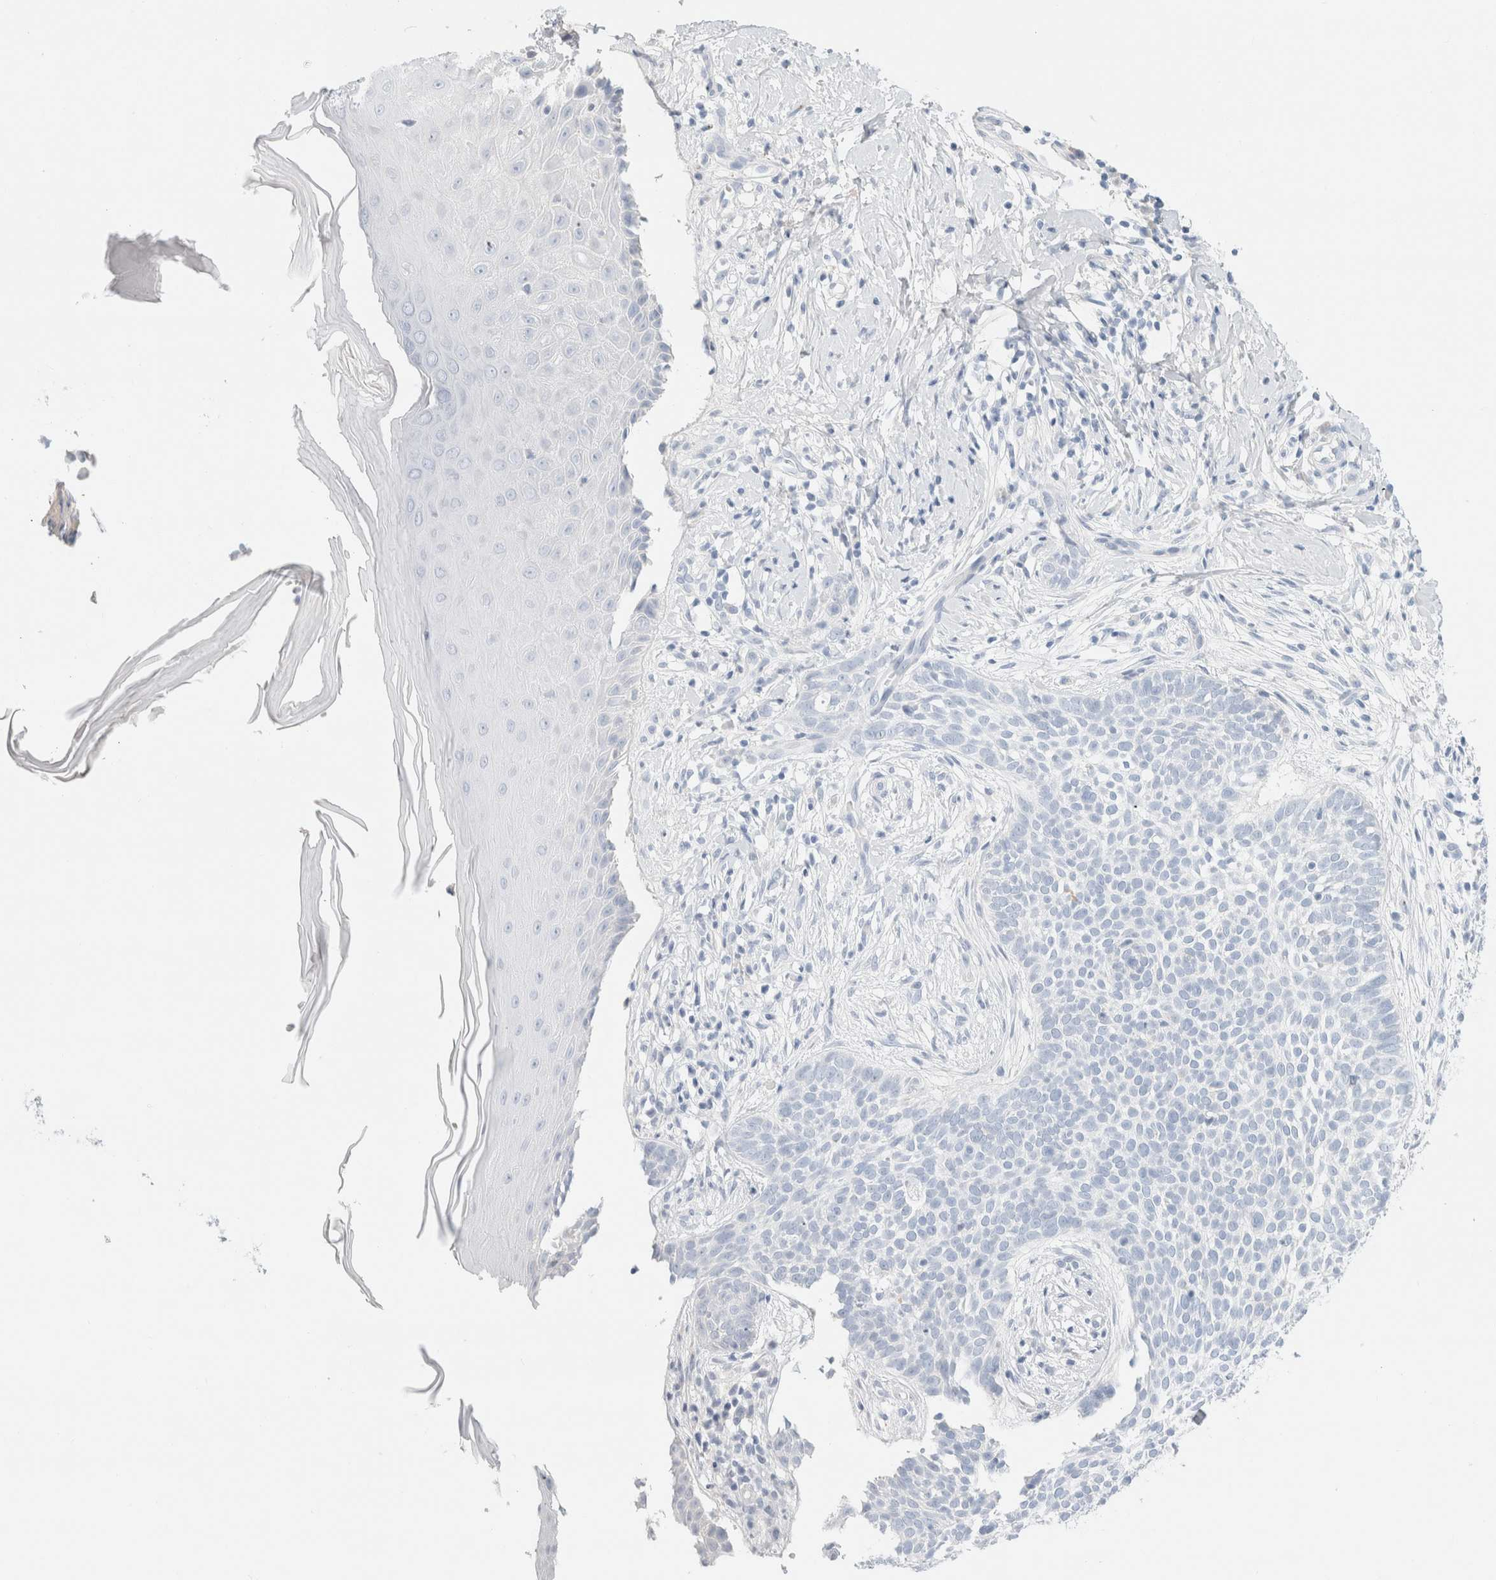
{"staining": {"intensity": "negative", "quantity": "none", "location": "none"}, "tissue": "skin cancer", "cell_type": "Tumor cells", "image_type": "cancer", "snomed": [{"axis": "morphology", "description": "Normal tissue, NOS"}, {"axis": "morphology", "description": "Basal cell carcinoma"}, {"axis": "topography", "description": "Skin"}], "caption": "Immunohistochemistry (IHC) histopathology image of human skin basal cell carcinoma stained for a protein (brown), which exhibits no staining in tumor cells.", "gene": "CPQ", "patient": {"sex": "male", "age": 67}}